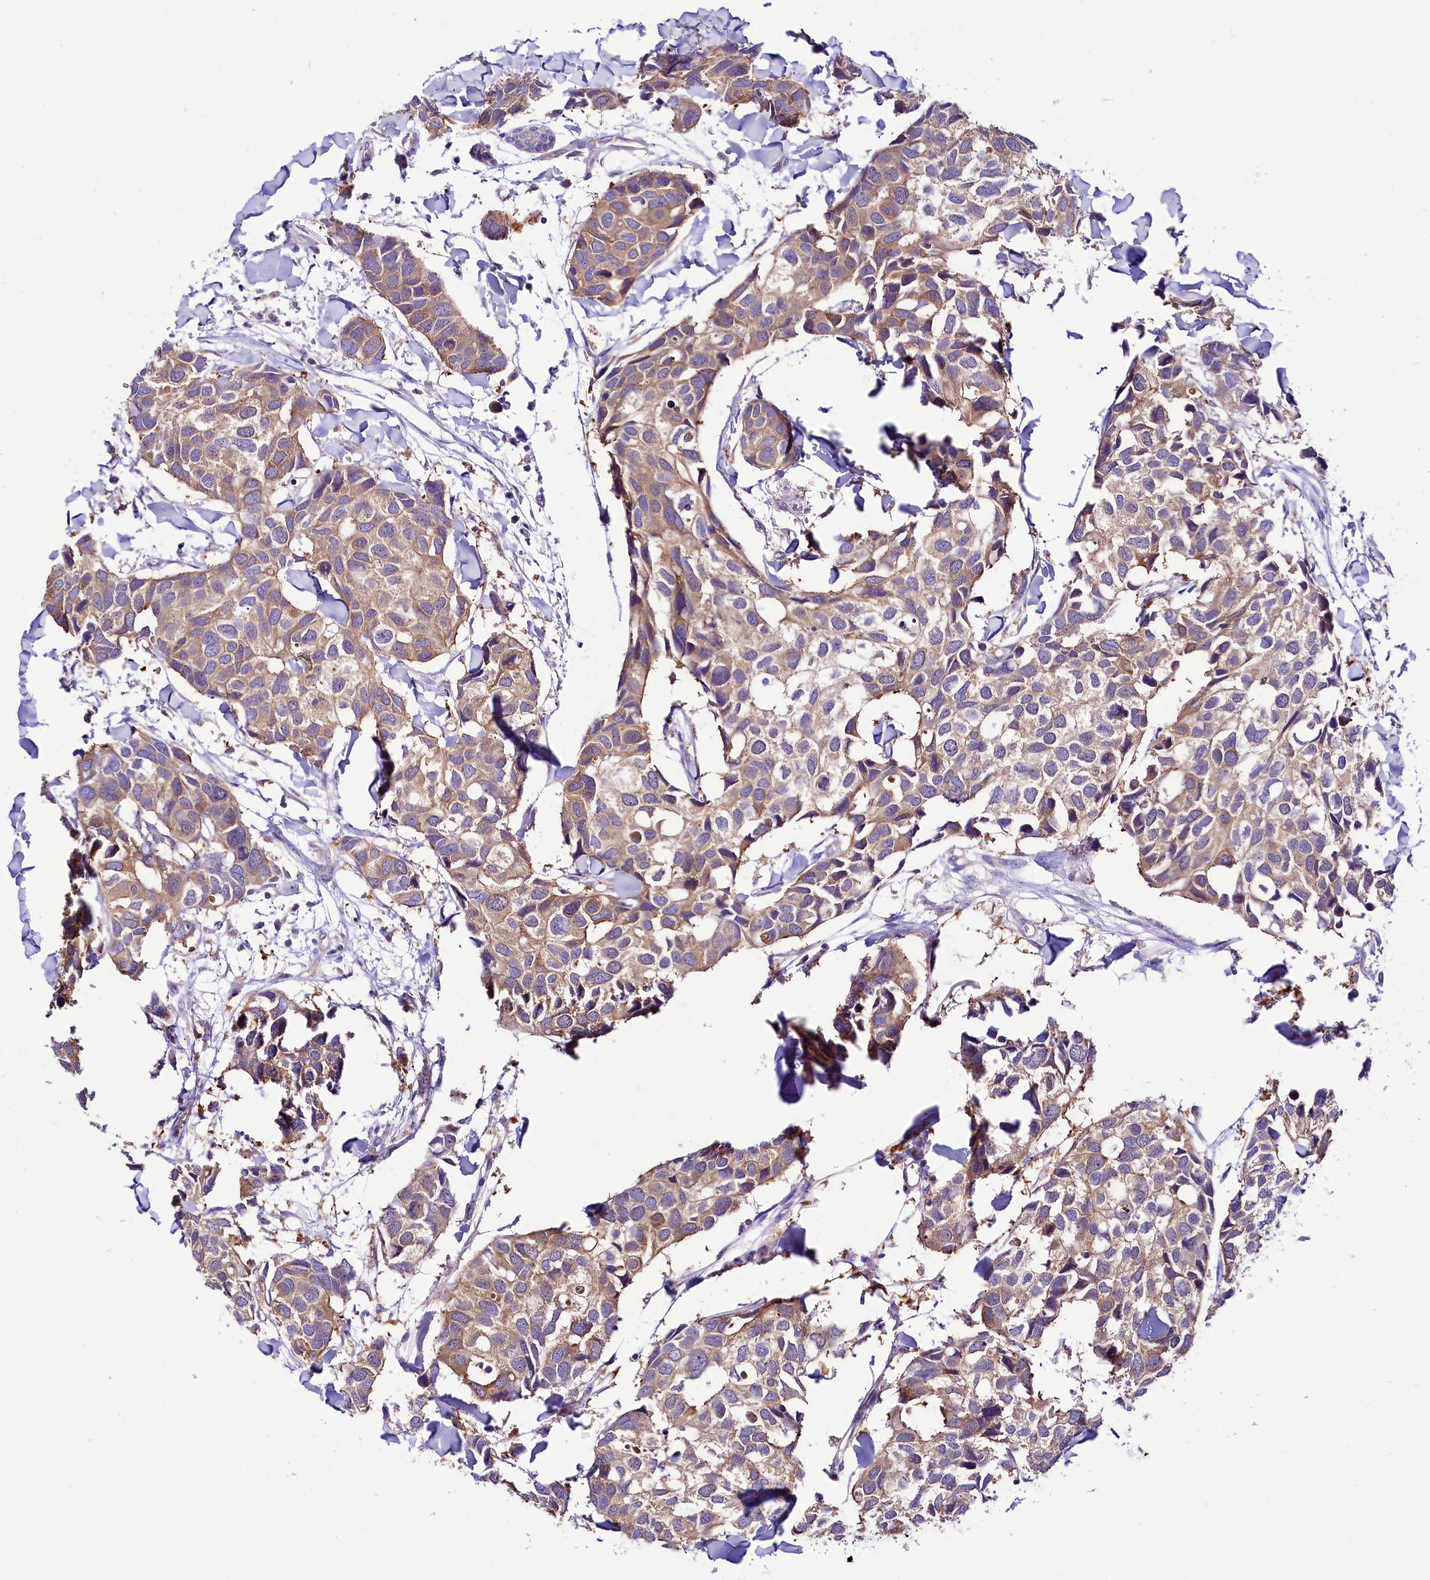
{"staining": {"intensity": "weak", "quantity": ">75%", "location": "cytoplasmic/membranous"}, "tissue": "breast cancer", "cell_type": "Tumor cells", "image_type": "cancer", "snomed": [{"axis": "morphology", "description": "Duct carcinoma"}, {"axis": "topography", "description": "Breast"}], "caption": "Invasive ductal carcinoma (breast) was stained to show a protein in brown. There is low levels of weak cytoplasmic/membranous expression in about >75% of tumor cells.", "gene": "ABHD5", "patient": {"sex": "female", "age": 83}}